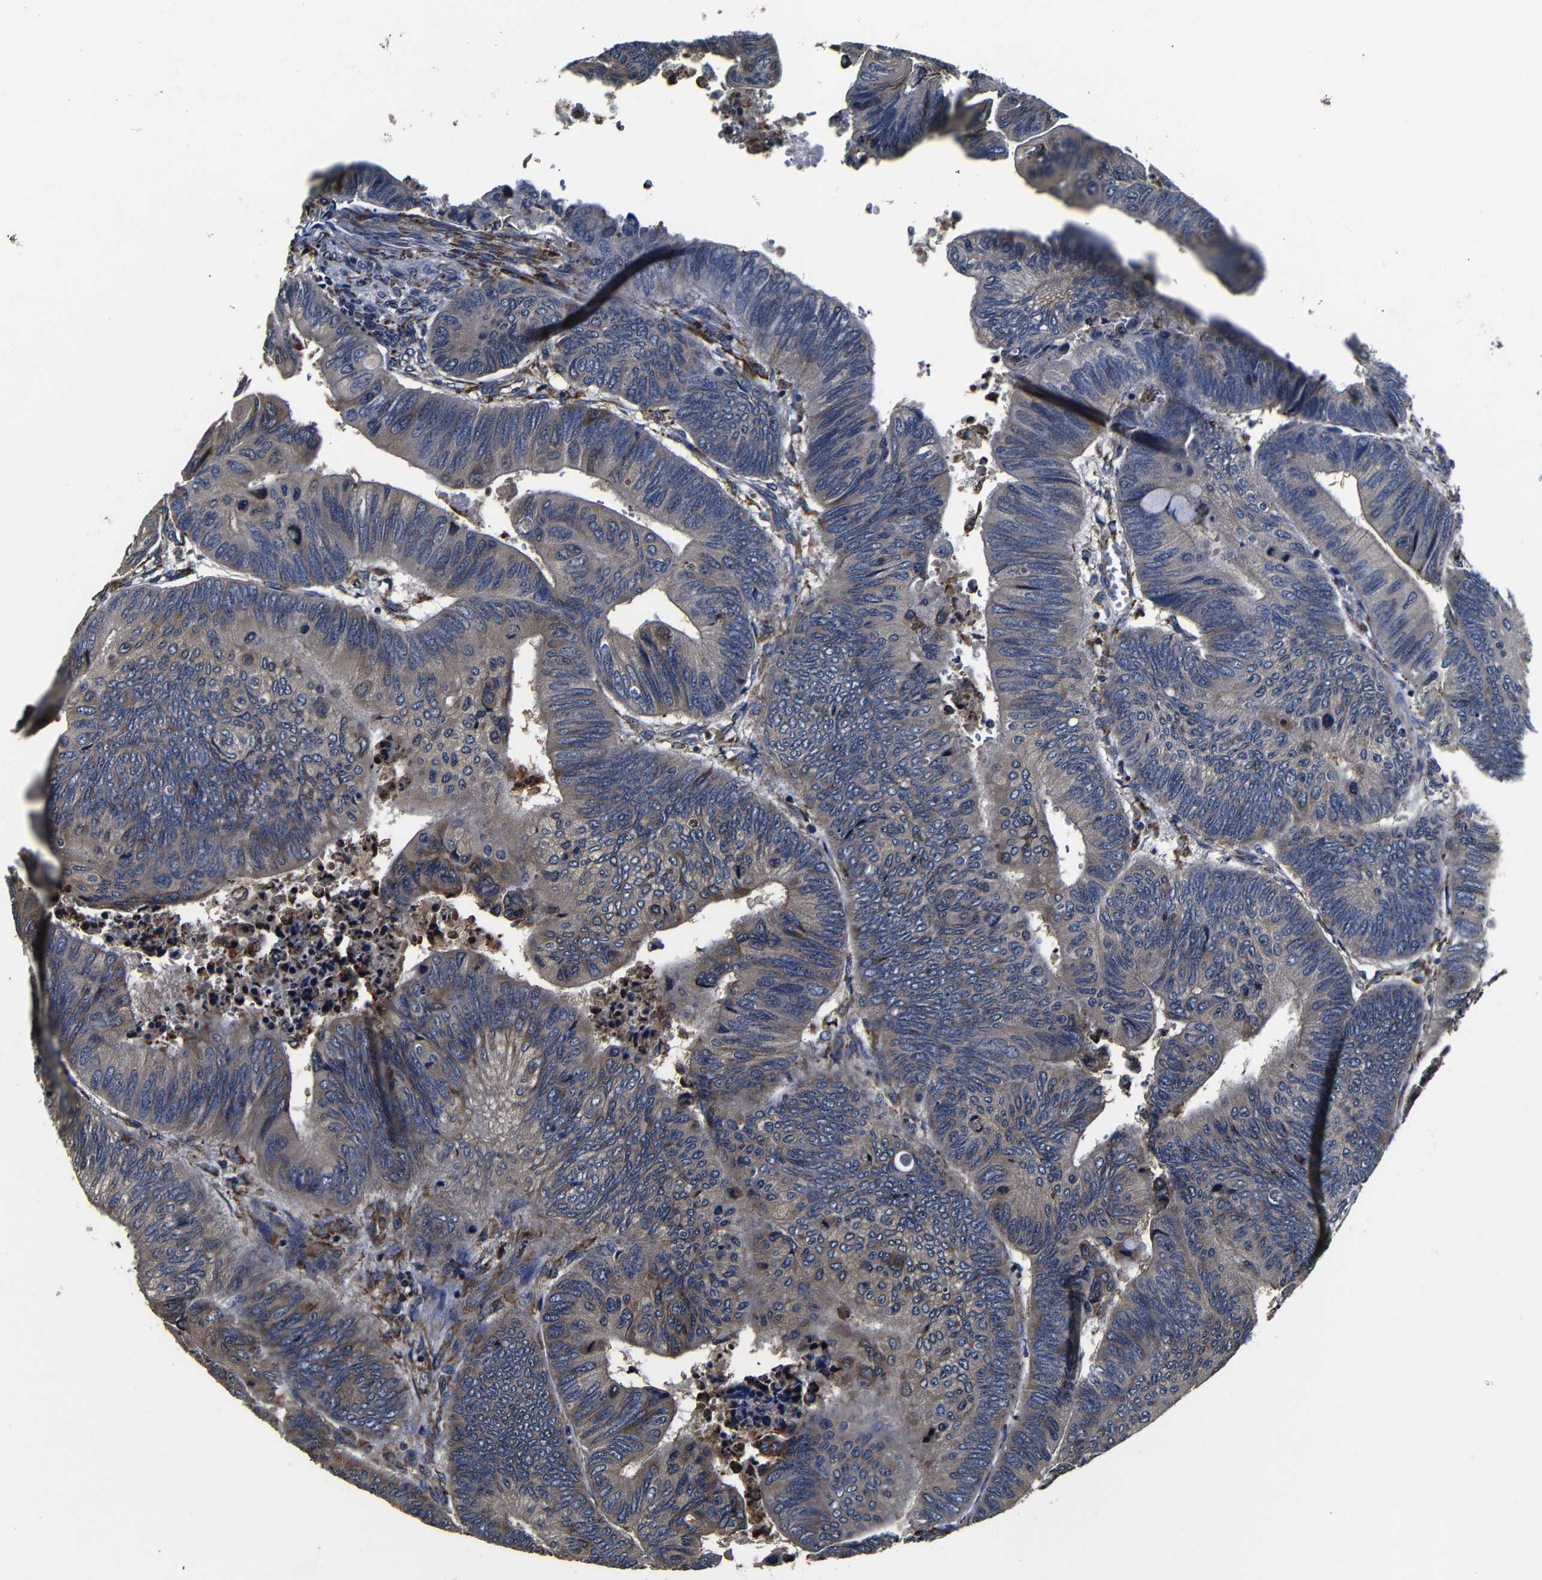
{"staining": {"intensity": "weak", "quantity": "25%-75%", "location": "cytoplasmic/membranous"}, "tissue": "colorectal cancer", "cell_type": "Tumor cells", "image_type": "cancer", "snomed": [{"axis": "morphology", "description": "Normal tissue, NOS"}, {"axis": "morphology", "description": "Adenocarcinoma, NOS"}, {"axis": "topography", "description": "Rectum"}, {"axis": "topography", "description": "Peripheral nerve tissue"}], "caption": "Adenocarcinoma (colorectal) was stained to show a protein in brown. There is low levels of weak cytoplasmic/membranous positivity in approximately 25%-75% of tumor cells.", "gene": "SCN9A", "patient": {"sex": "male", "age": 92}}